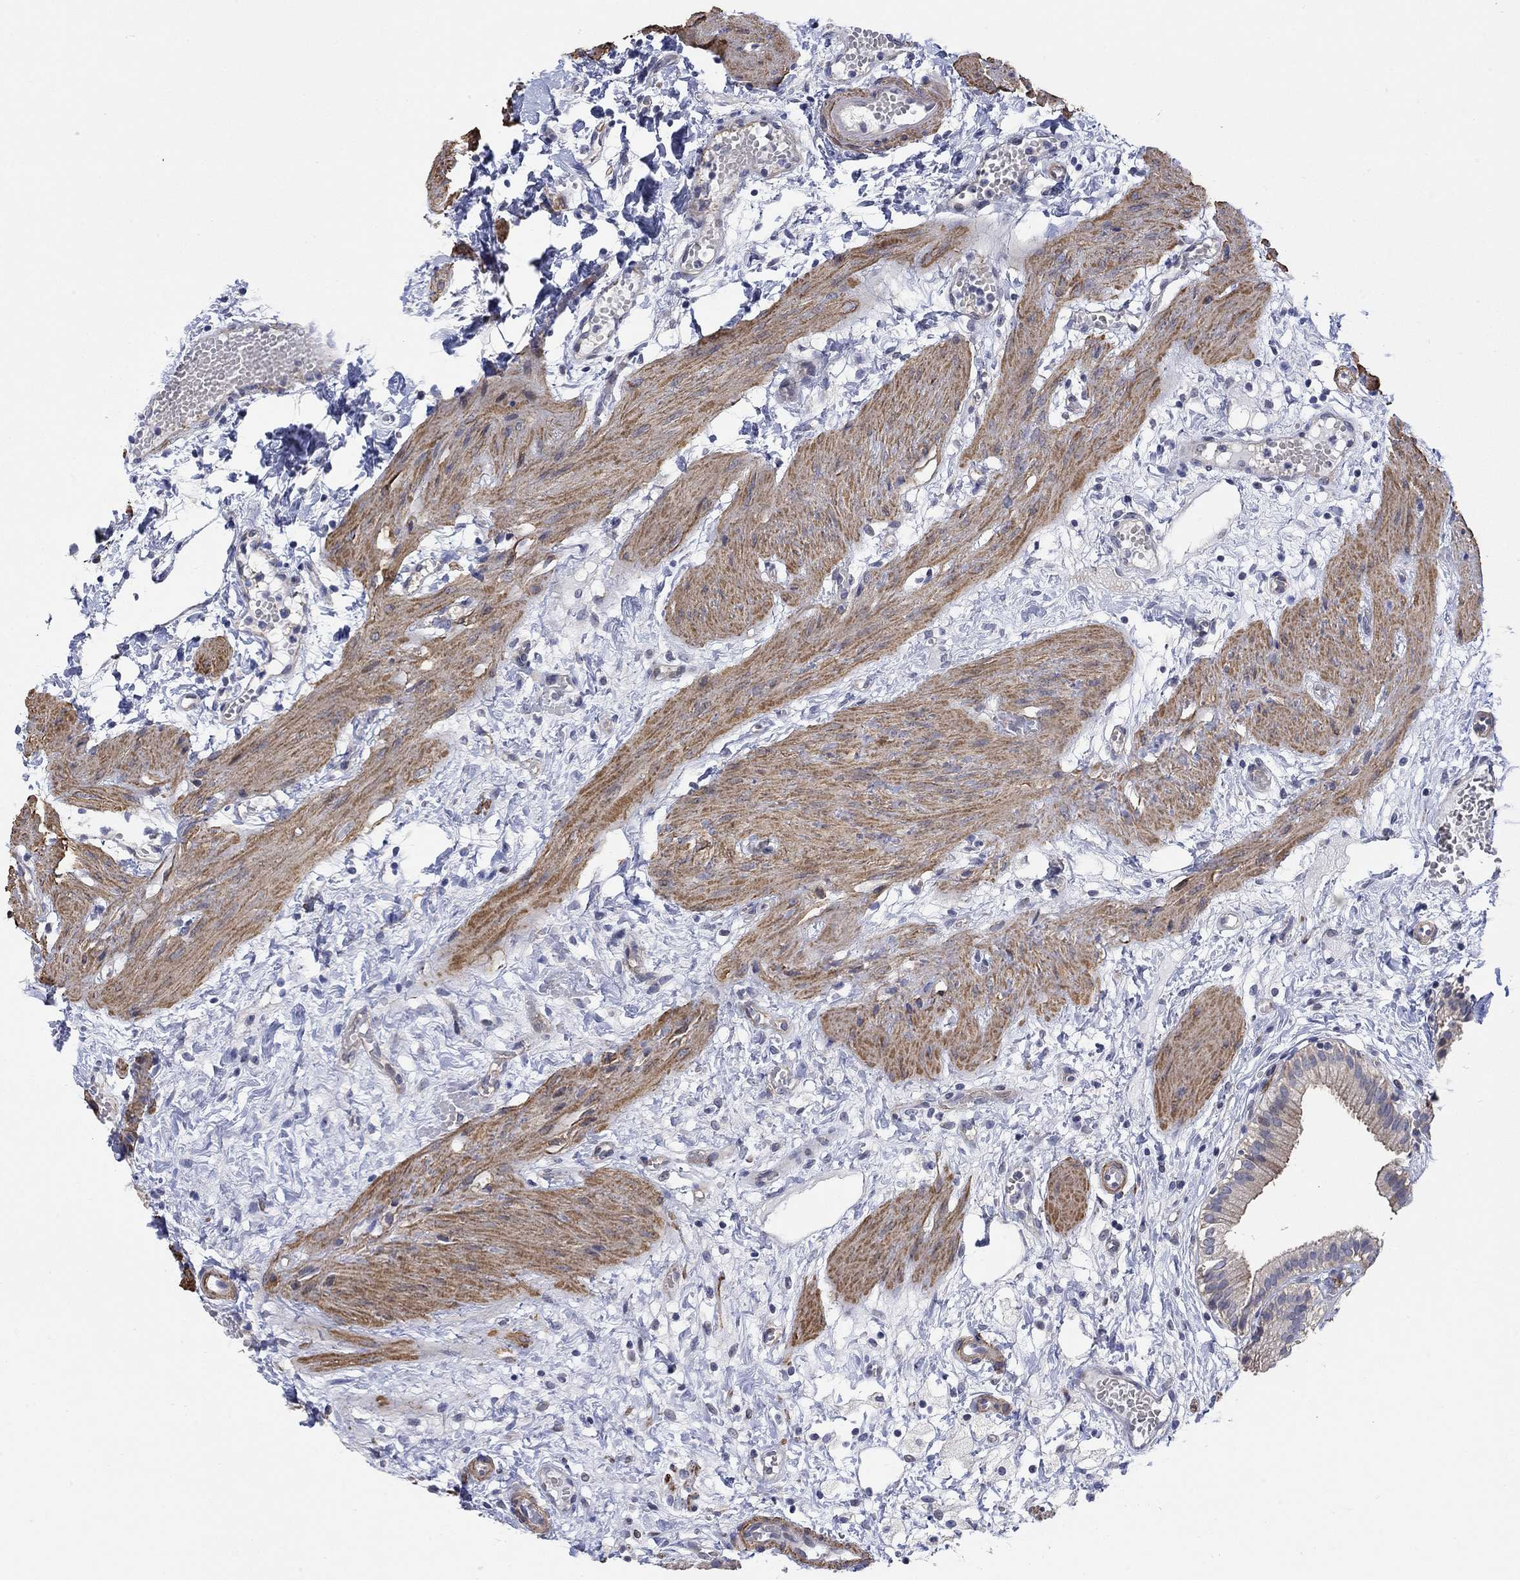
{"staining": {"intensity": "moderate", "quantity": "25%-75%", "location": "cytoplasmic/membranous"}, "tissue": "gallbladder", "cell_type": "Glandular cells", "image_type": "normal", "snomed": [{"axis": "morphology", "description": "Normal tissue, NOS"}, {"axis": "topography", "description": "Gallbladder"}], "caption": "Immunohistochemistry (IHC) of normal human gallbladder exhibits medium levels of moderate cytoplasmic/membranous positivity in approximately 25%-75% of glandular cells.", "gene": "SCN7A", "patient": {"sex": "female", "age": 24}}